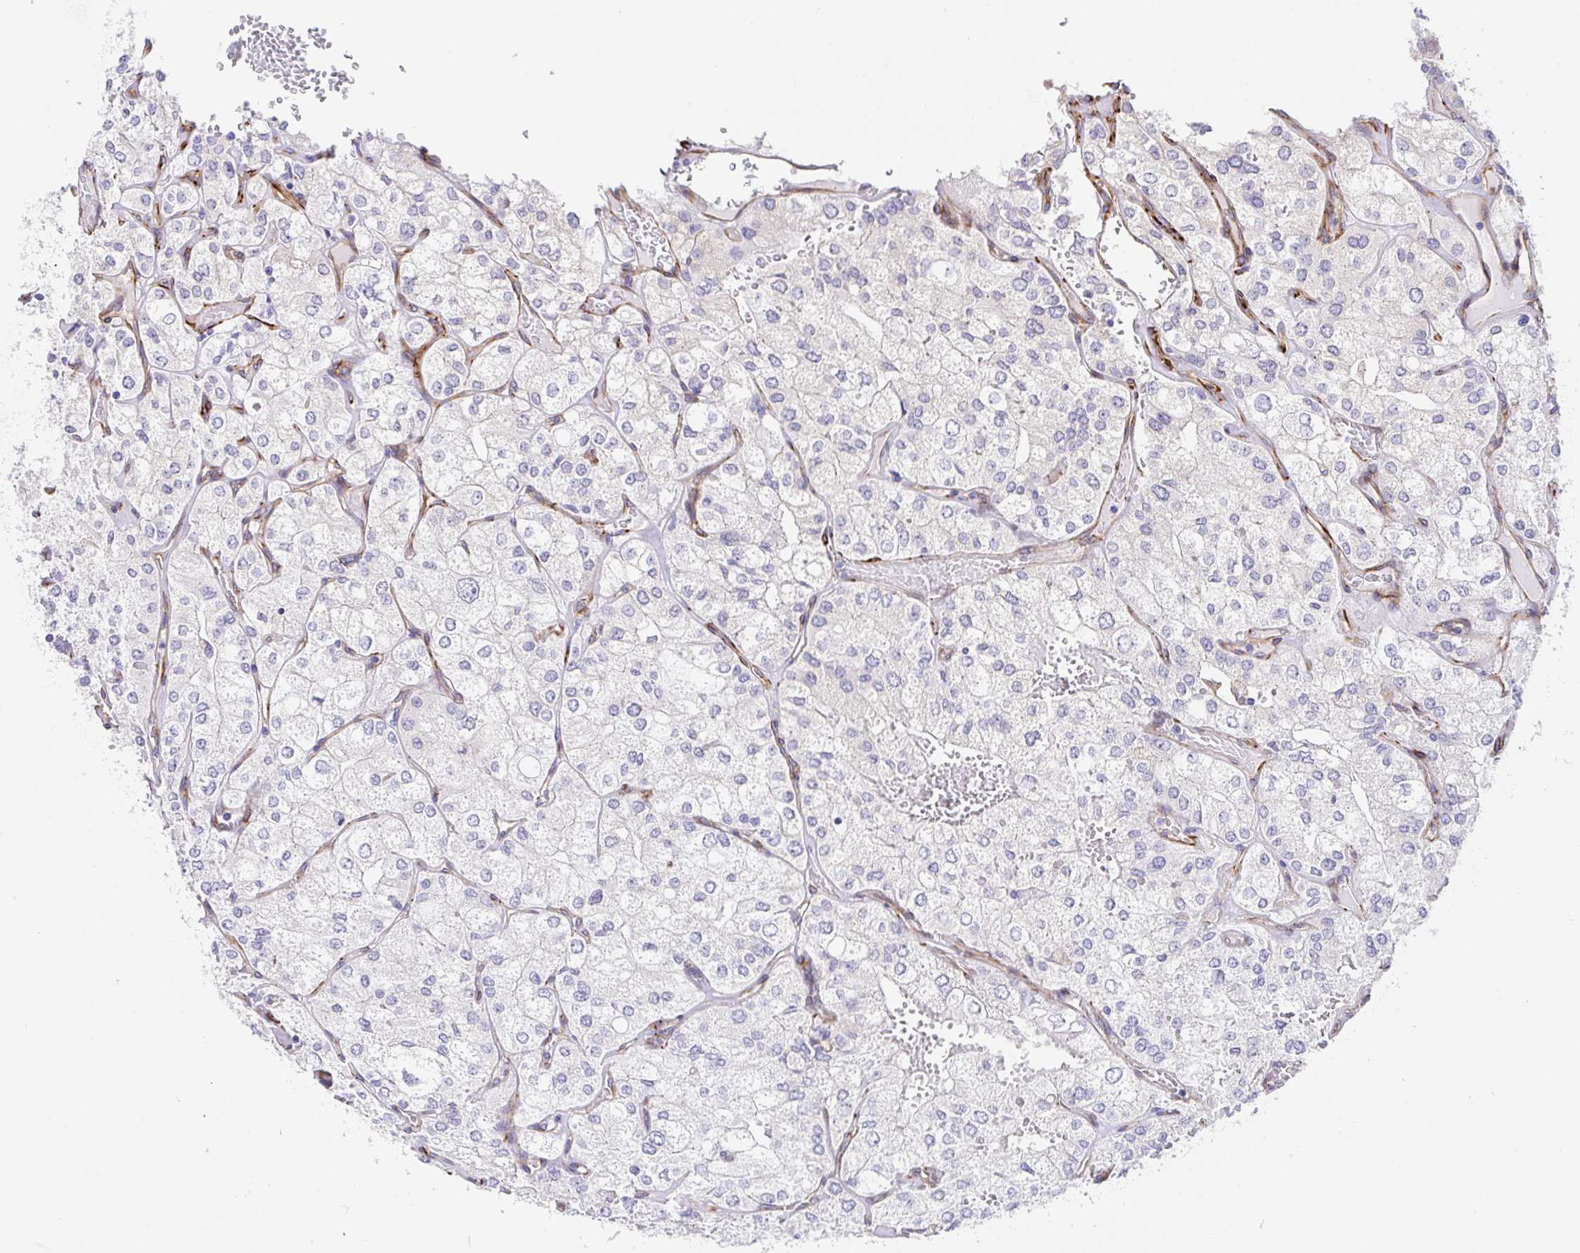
{"staining": {"intensity": "negative", "quantity": "none", "location": "none"}, "tissue": "renal cancer", "cell_type": "Tumor cells", "image_type": "cancer", "snomed": [{"axis": "morphology", "description": "Adenocarcinoma, NOS"}, {"axis": "topography", "description": "Kidney"}], "caption": "A histopathology image of human renal adenocarcinoma is negative for staining in tumor cells.", "gene": "DOCK1", "patient": {"sex": "female", "age": 70}}